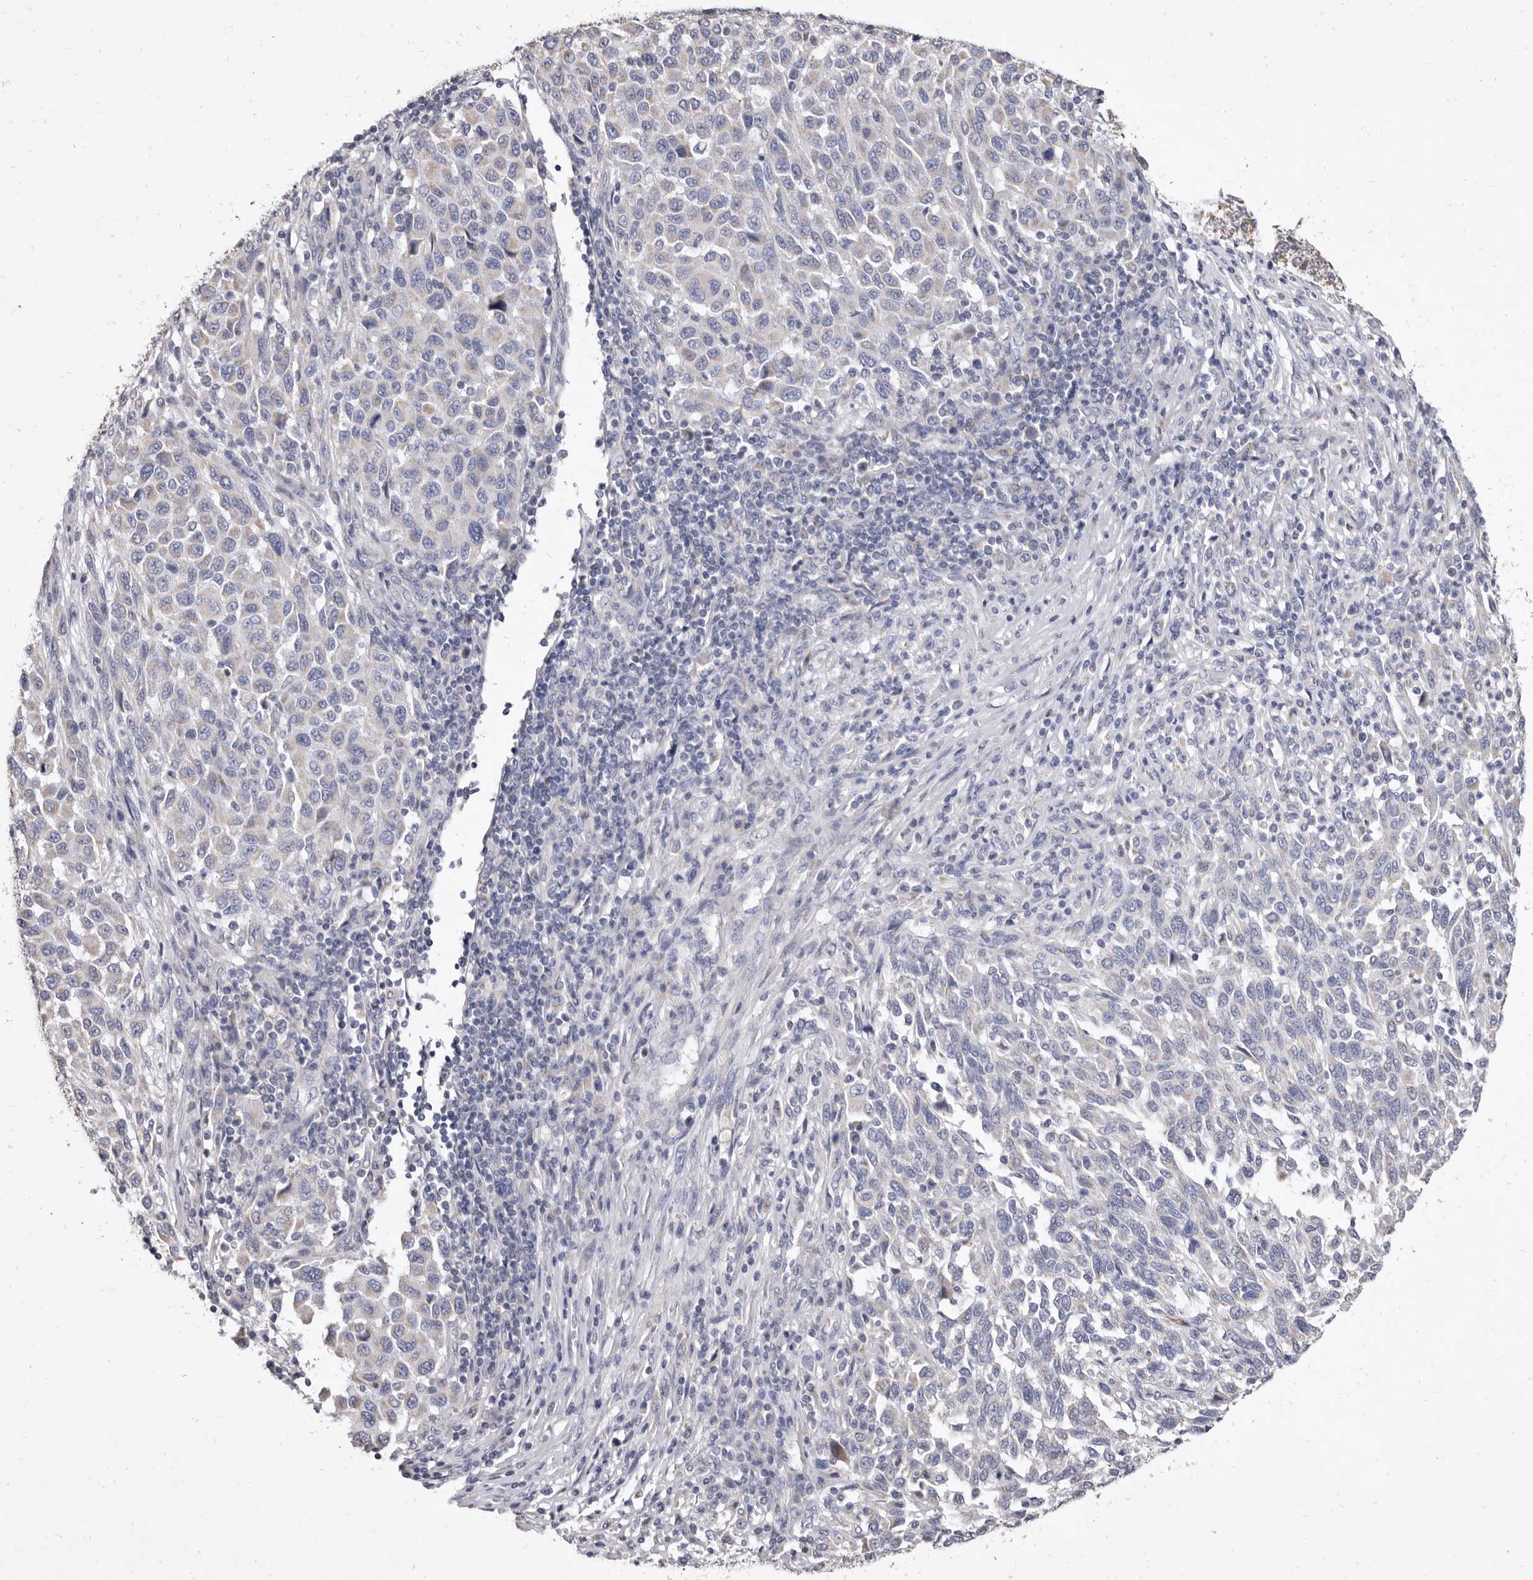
{"staining": {"intensity": "negative", "quantity": "none", "location": "none"}, "tissue": "melanoma", "cell_type": "Tumor cells", "image_type": "cancer", "snomed": [{"axis": "morphology", "description": "Malignant melanoma, Metastatic site"}, {"axis": "topography", "description": "Lymph node"}], "caption": "The immunohistochemistry image has no significant expression in tumor cells of malignant melanoma (metastatic site) tissue. (Immunohistochemistry (ihc), brightfield microscopy, high magnification).", "gene": "CYP2E1", "patient": {"sex": "male", "age": 61}}